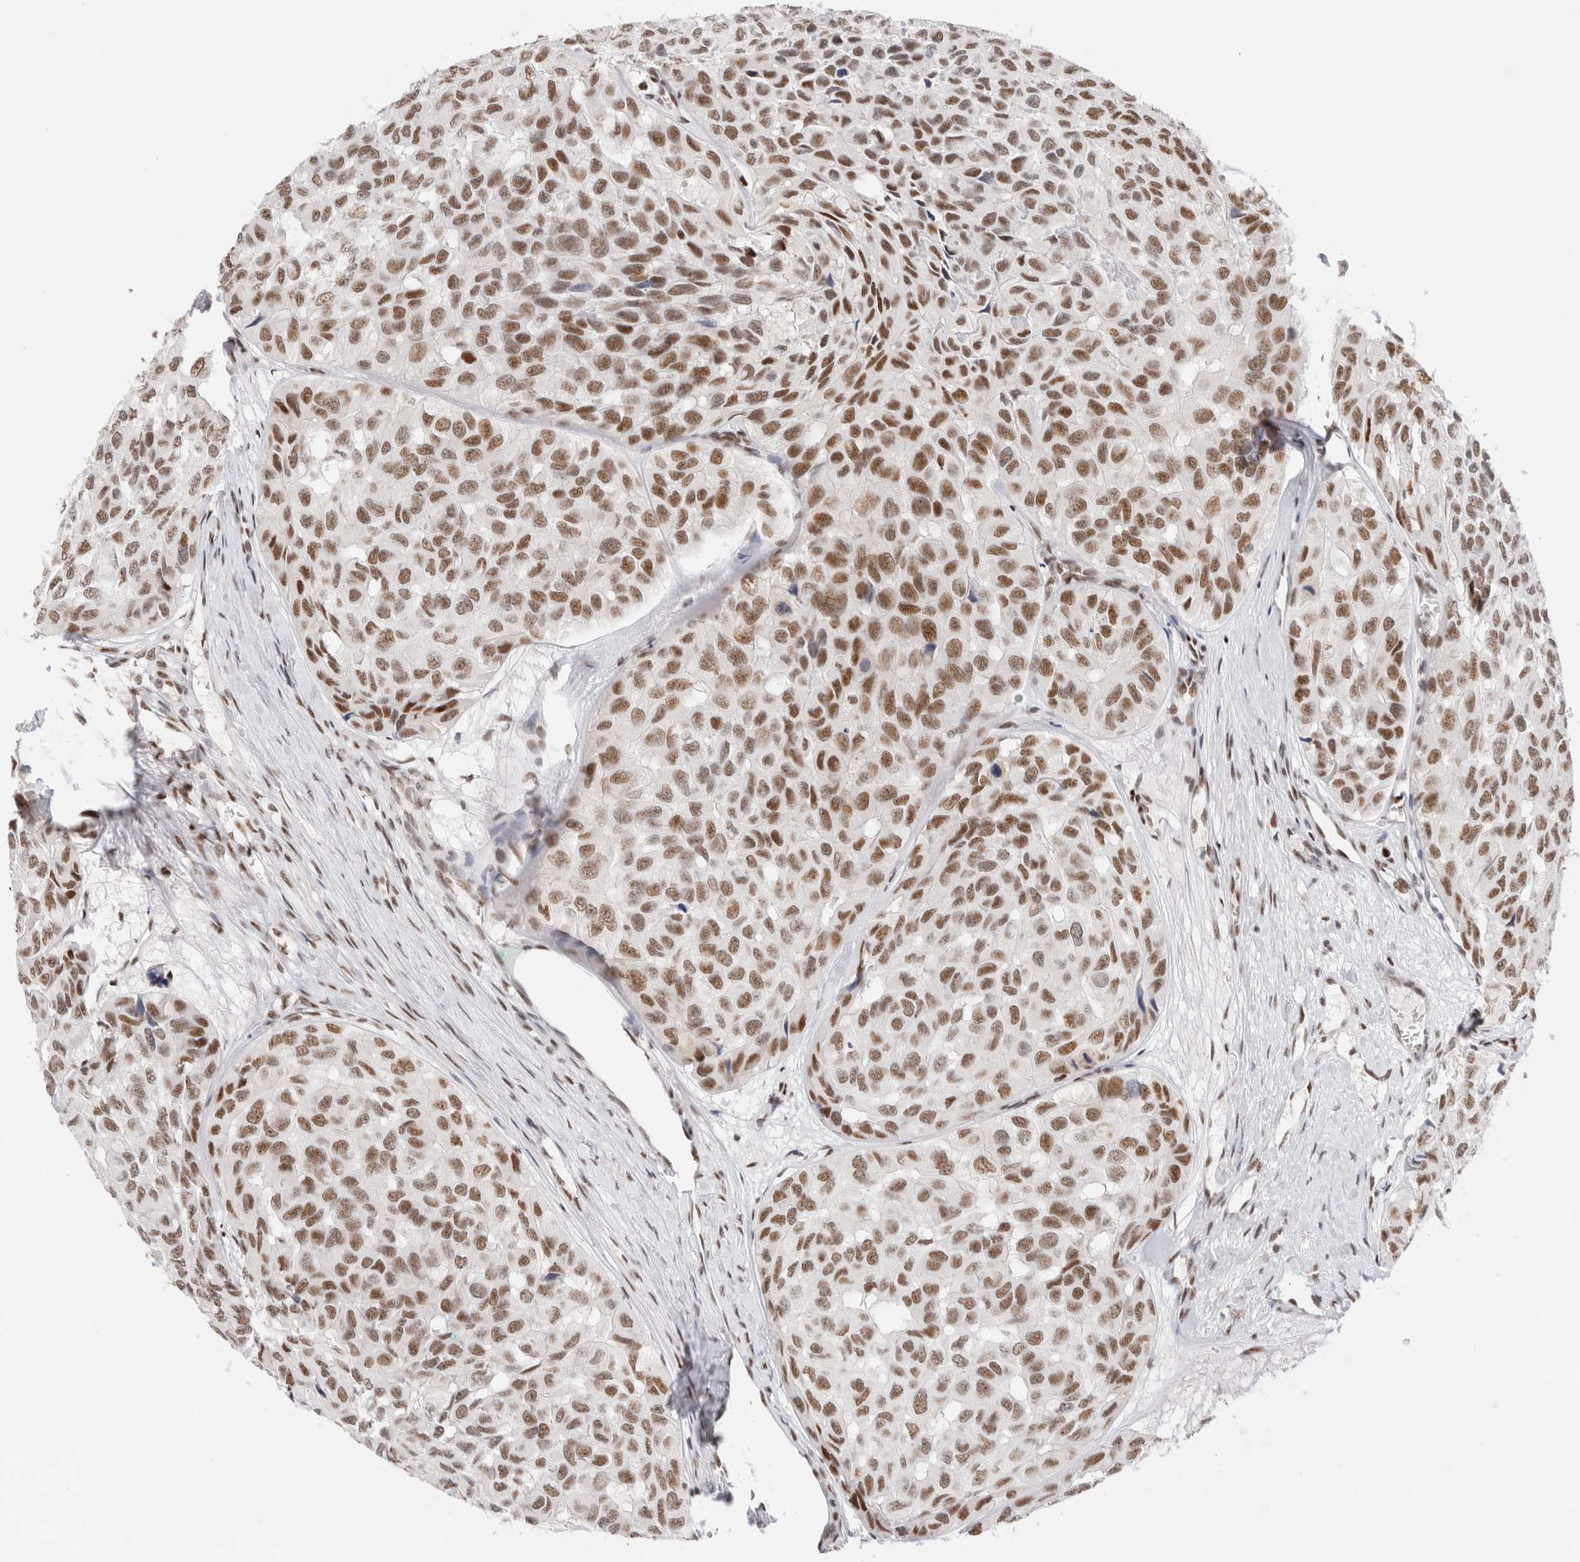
{"staining": {"intensity": "moderate", "quantity": ">75%", "location": "nuclear"}, "tissue": "head and neck cancer", "cell_type": "Tumor cells", "image_type": "cancer", "snomed": [{"axis": "morphology", "description": "Adenocarcinoma, NOS"}, {"axis": "topography", "description": "Salivary gland, NOS"}, {"axis": "topography", "description": "Head-Neck"}], "caption": "There is medium levels of moderate nuclear expression in tumor cells of head and neck adenocarcinoma, as demonstrated by immunohistochemical staining (brown color).", "gene": "ZNF282", "patient": {"sex": "female", "age": 76}}